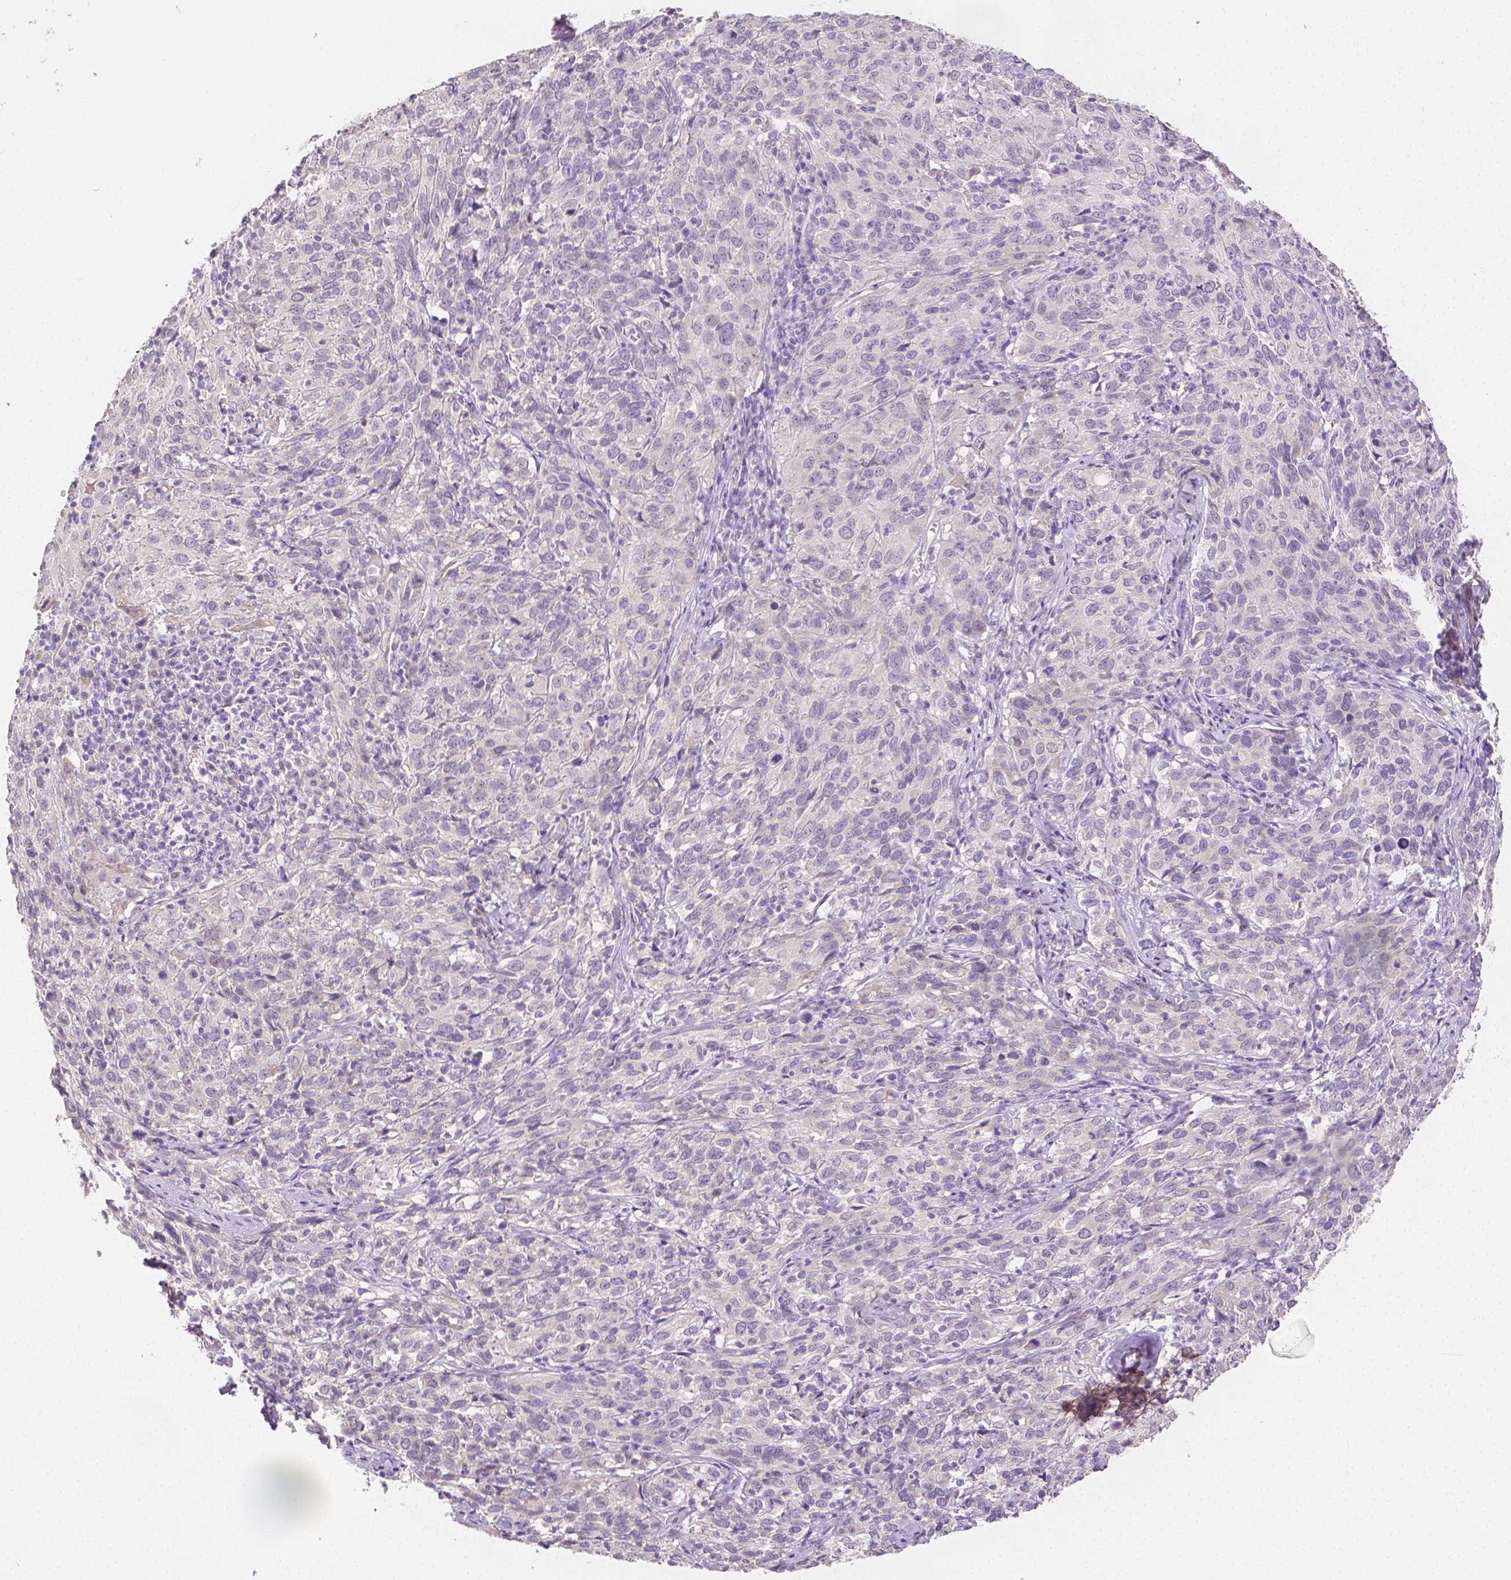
{"staining": {"intensity": "negative", "quantity": "none", "location": "none"}, "tissue": "cervical cancer", "cell_type": "Tumor cells", "image_type": "cancer", "snomed": [{"axis": "morphology", "description": "Squamous cell carcinoma, NOS"}, {"axis": "topography", "description": "Cervix"}], "caption": "Squamous cell carcinoma (cervical) stained for a protein using IHC exhibits no positivity tumor cells.", "gene": "TGM1", "patient": {"sex": "female", "age": 51}}